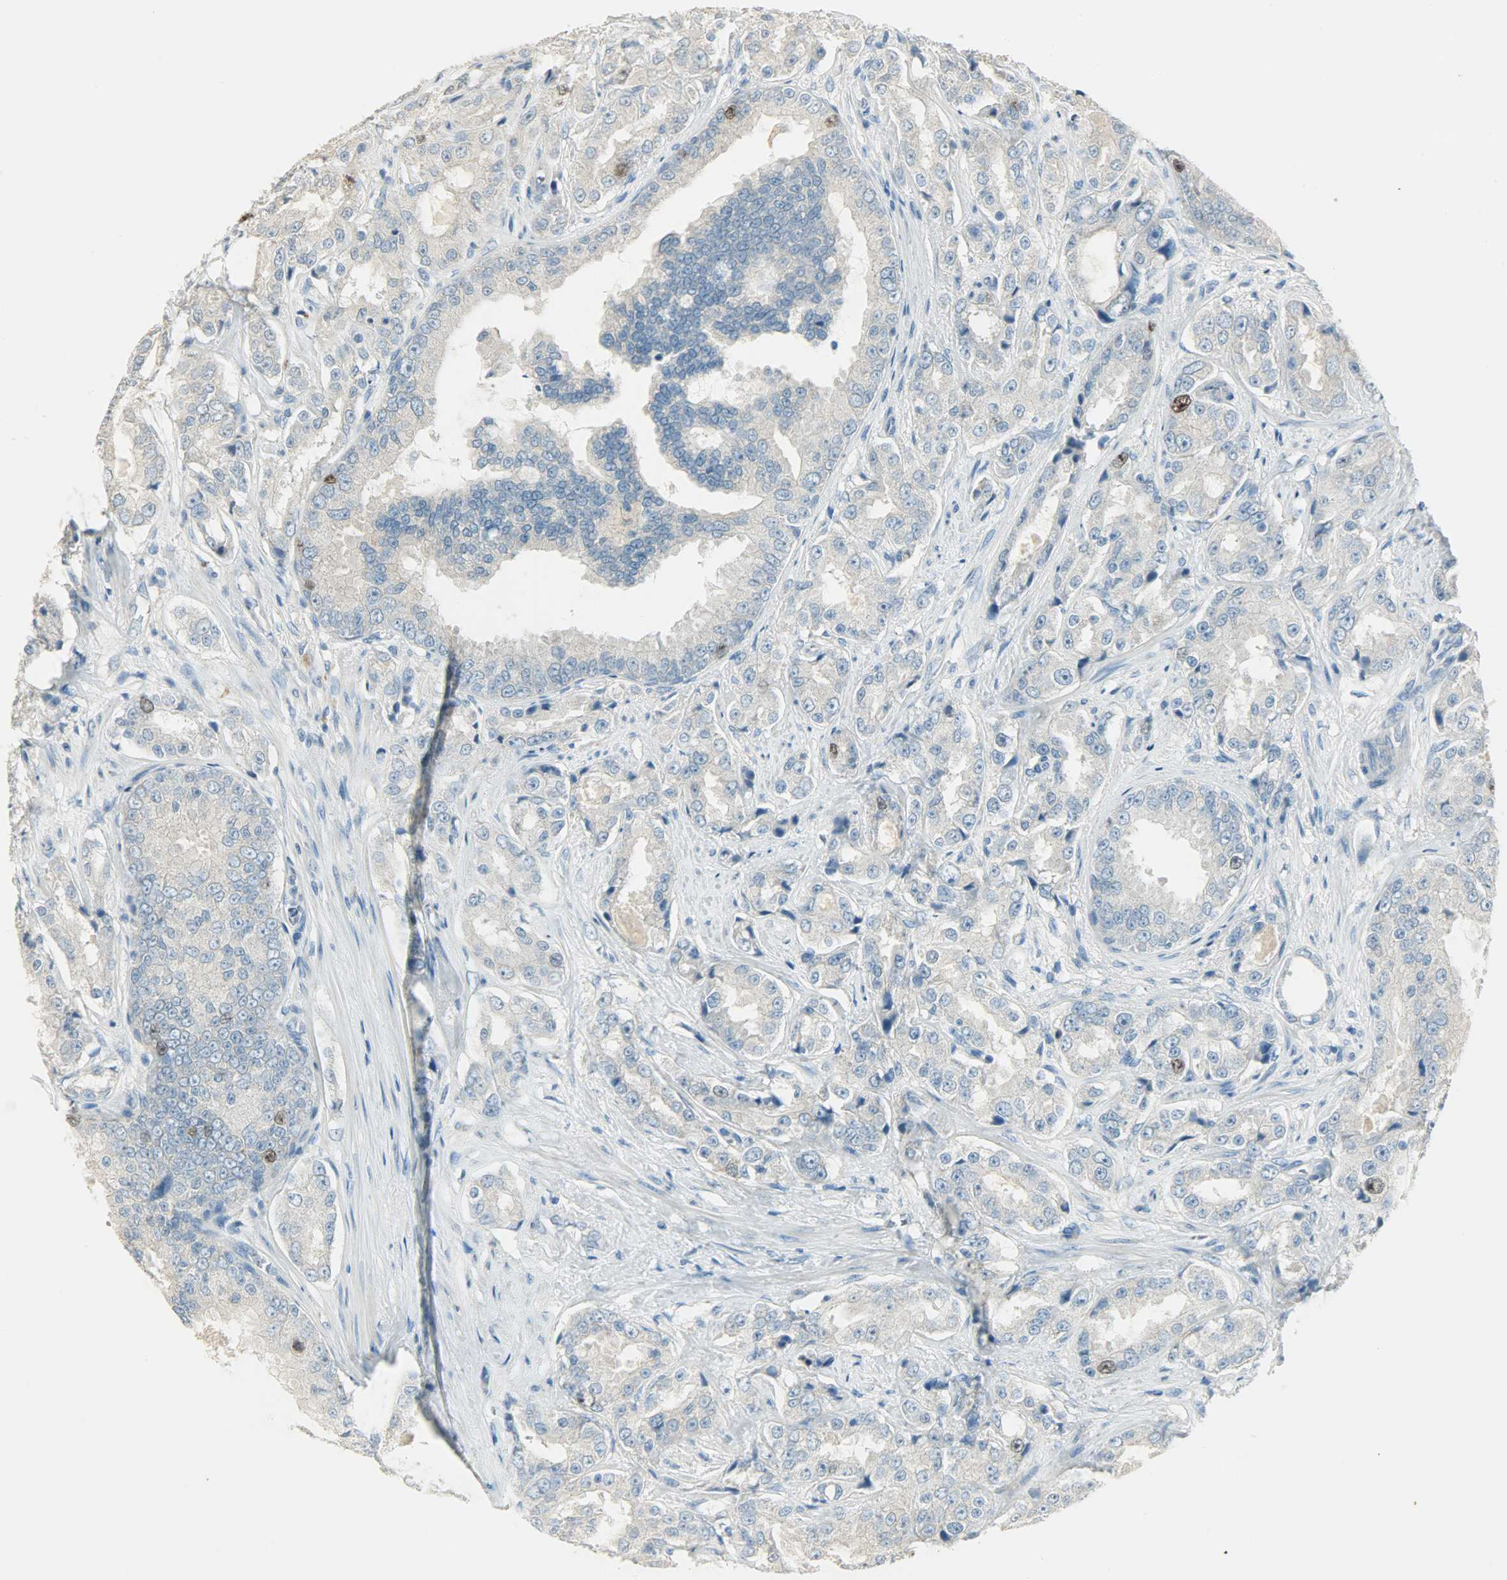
{"staining": {"intensity": "strong", "quantity": "<25%", "location": "nuclear"}, "tissue": "prostate cancer", "cell_type": "Tumor cells", "image_type": "cancer", "snomed": [{"axis": "morphology", "description": "Adenocarcinoma, High grade"}, {"axis": "topography", "description": "Prostate"}], "caption": "High-power microscopy captured an immunohistochemistry image of prostate cancer (high-grade adenocarcinoma), revealing strong nuclear expression in about <25% of tumor cells.", "gene": "TPX2", "patient": {"sex": "male", "age": 73}}